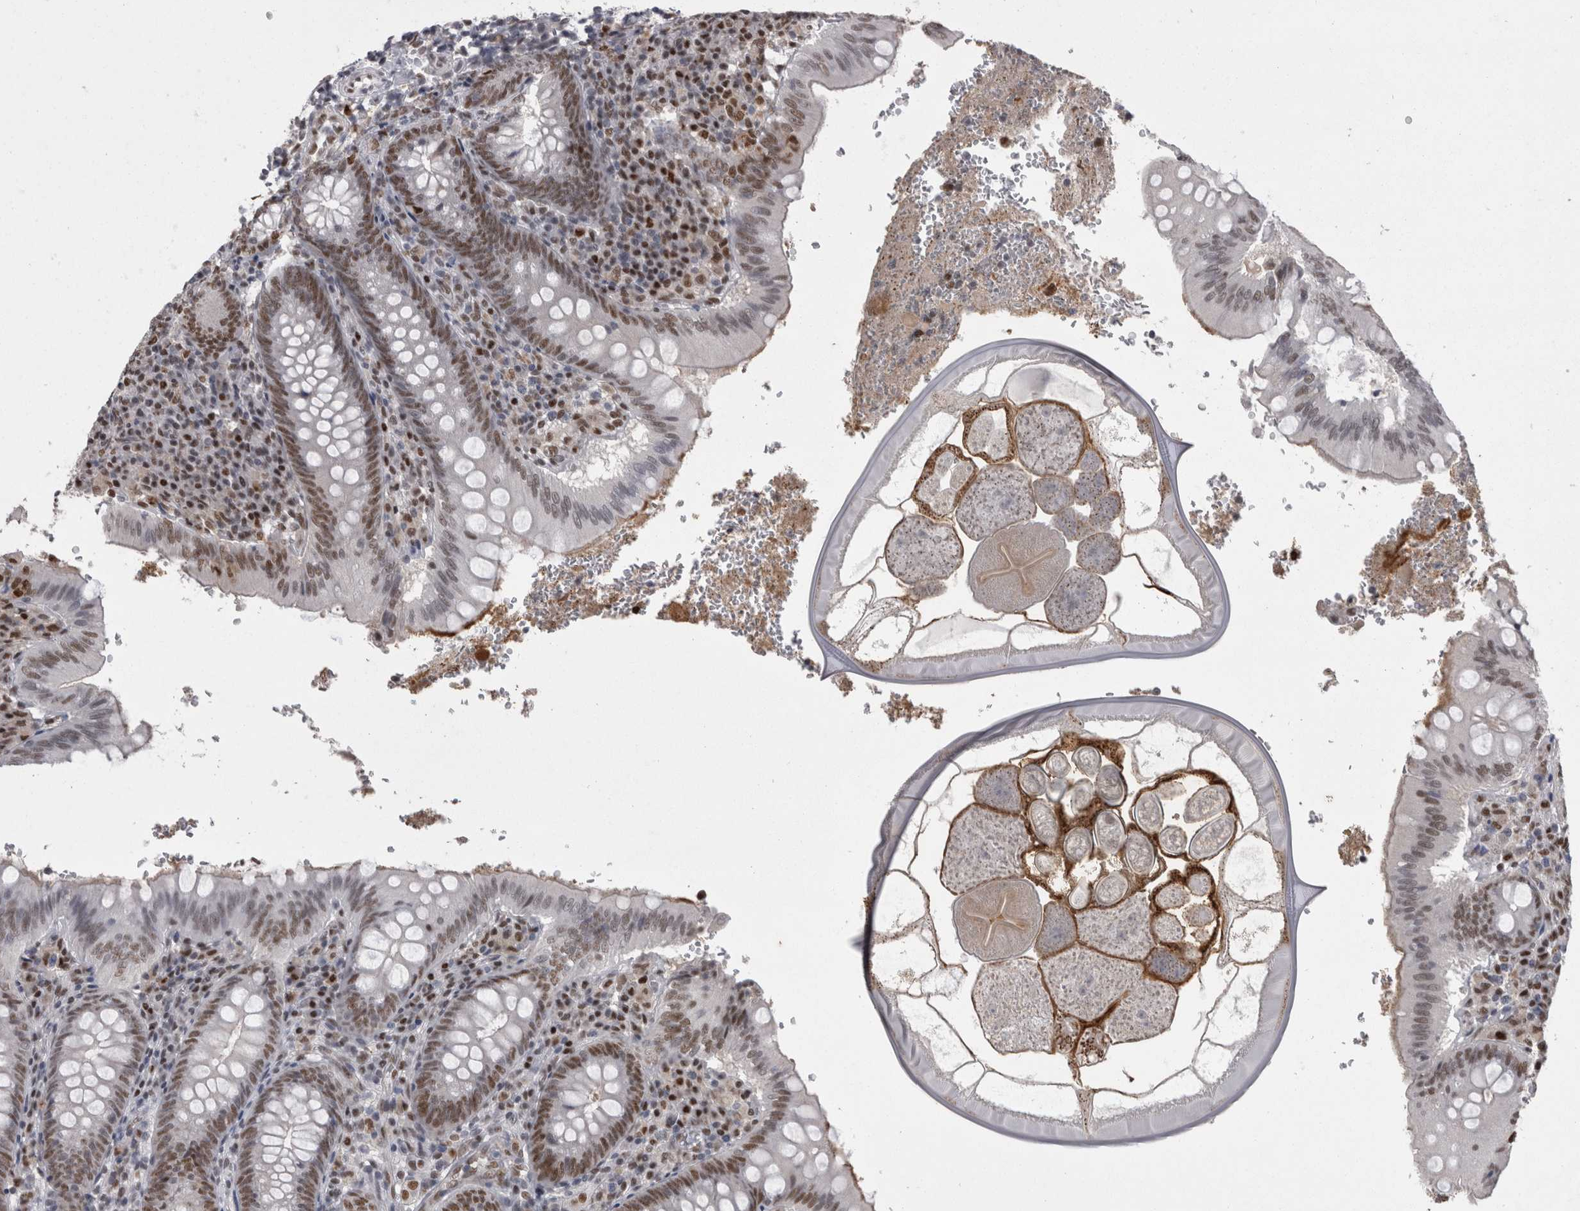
{"staining": {"intensity": "moderate", "quantity": ">75%", "location": "nuclear"}, "tissue": "appendix", "cell_type": "Glandular cells", "image_type": "normal", "snomed": [{"axis": "morphology", "description": "Normal tissue, NOS"}, {"axis": "topography", "description": "Appendix"}], "caption": "Human appendix stained with a brown dye demonstrates moderate nuclear positive positivity in about >75% of glandular cells.", "gene": "C1orf54", "patient": {"sex": "male", "age": 8}}